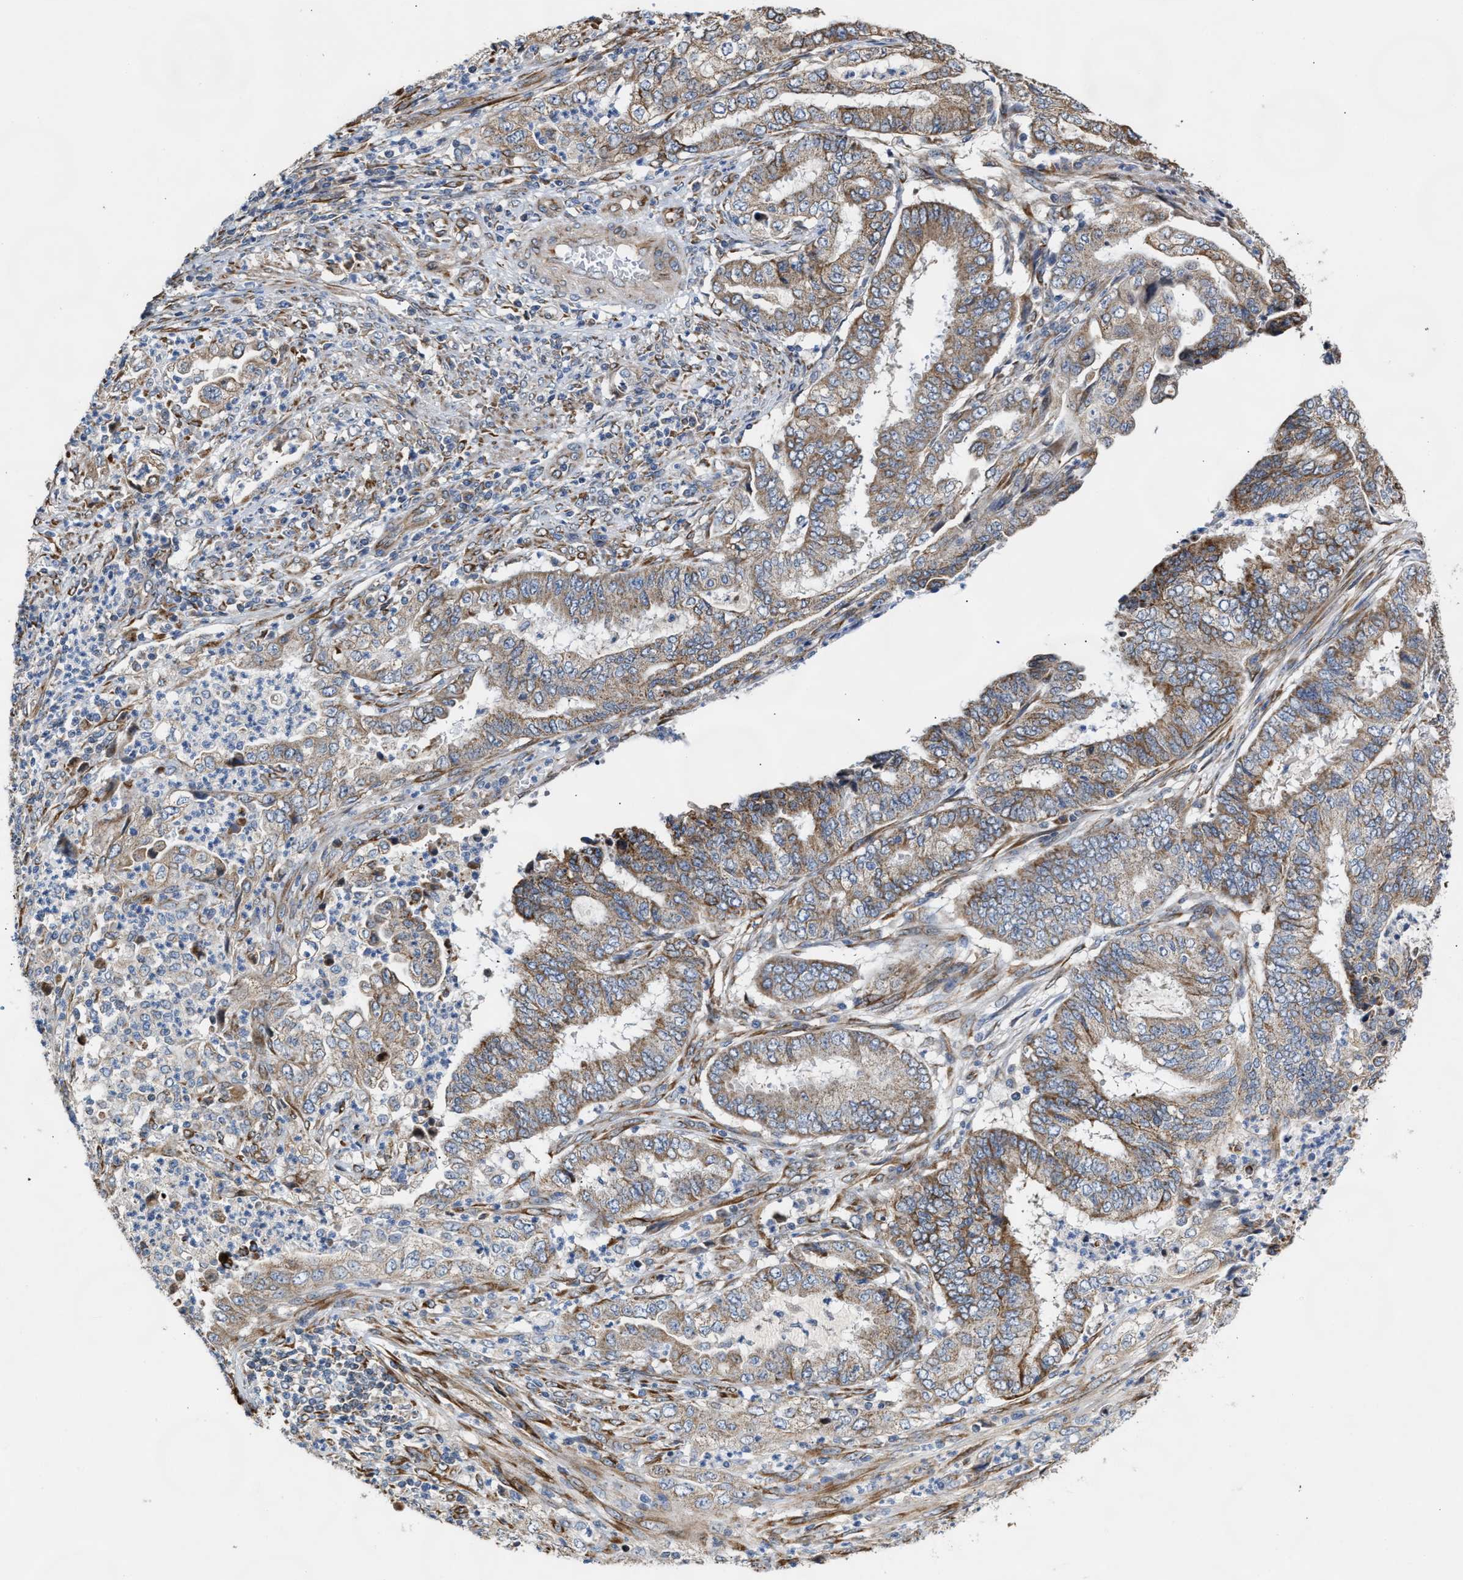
{"staining": {"intensity": "weak", "quantity": ">75%", "location": "cytoplasmic/membranous"}, "tissue": "endometrial cancer", "cell_type": "Tumor cells", "image_type": "cancer", "snomed": [{"axis": "morphology", "description": "Adenocarcinoma, NOS"}, {"axis": "topography", "description": "Endometrium"}], "caption": "Adenocarcinoma (endometrial) was stained to show a protein in brown. There is low levels of weak cytoplasmic/membranous staining in about >75% of tumor cells. (IHC, brightfield microscopy, high magnification).", "gene": "MALSU1", "patient": {"sex": "female", "age": 51}}